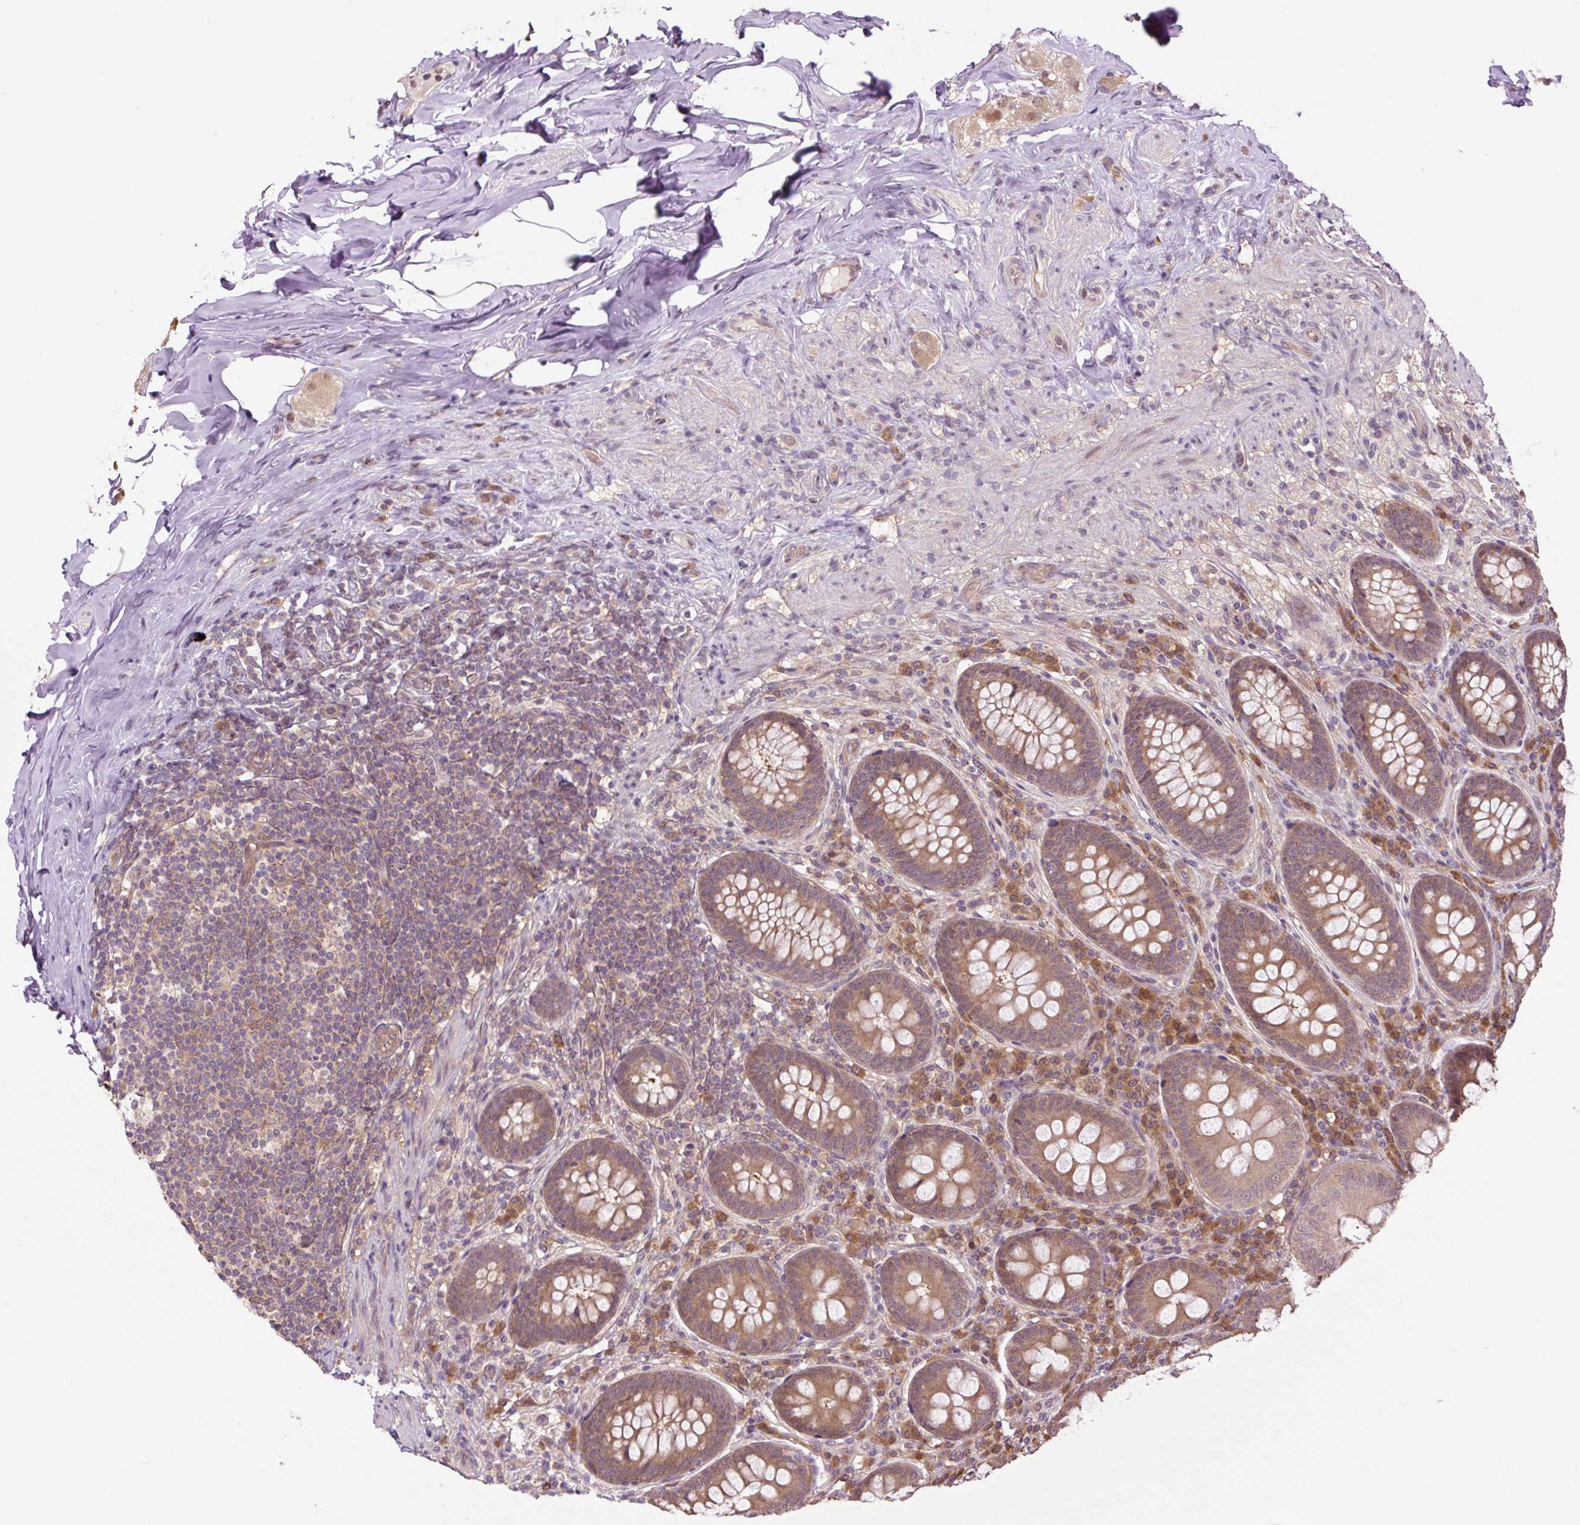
{"staining": {"intensity": "moderate", "quantity": ">75%", "location": "cytoplasmic/membranous"}, "tissue": "appendix", "cell_type": "Glandular cells", "image_type": "normal", "snomed": [{"axis": "morphology", "description": "Normal tissue, NOS"}, {"axis": "topography", "description": "Appendix"}], "caption": "Protein expression analysis of normal appendix shows moderate cytoplasmic/membranous staining in about >75% of glandular cells. (DAB (3,3'-diaminobenzidine) = brown stain, brightfield microscopy at high magnification).", "gene": "TPT1", "patient": {"sex": "male", "age": 71}}